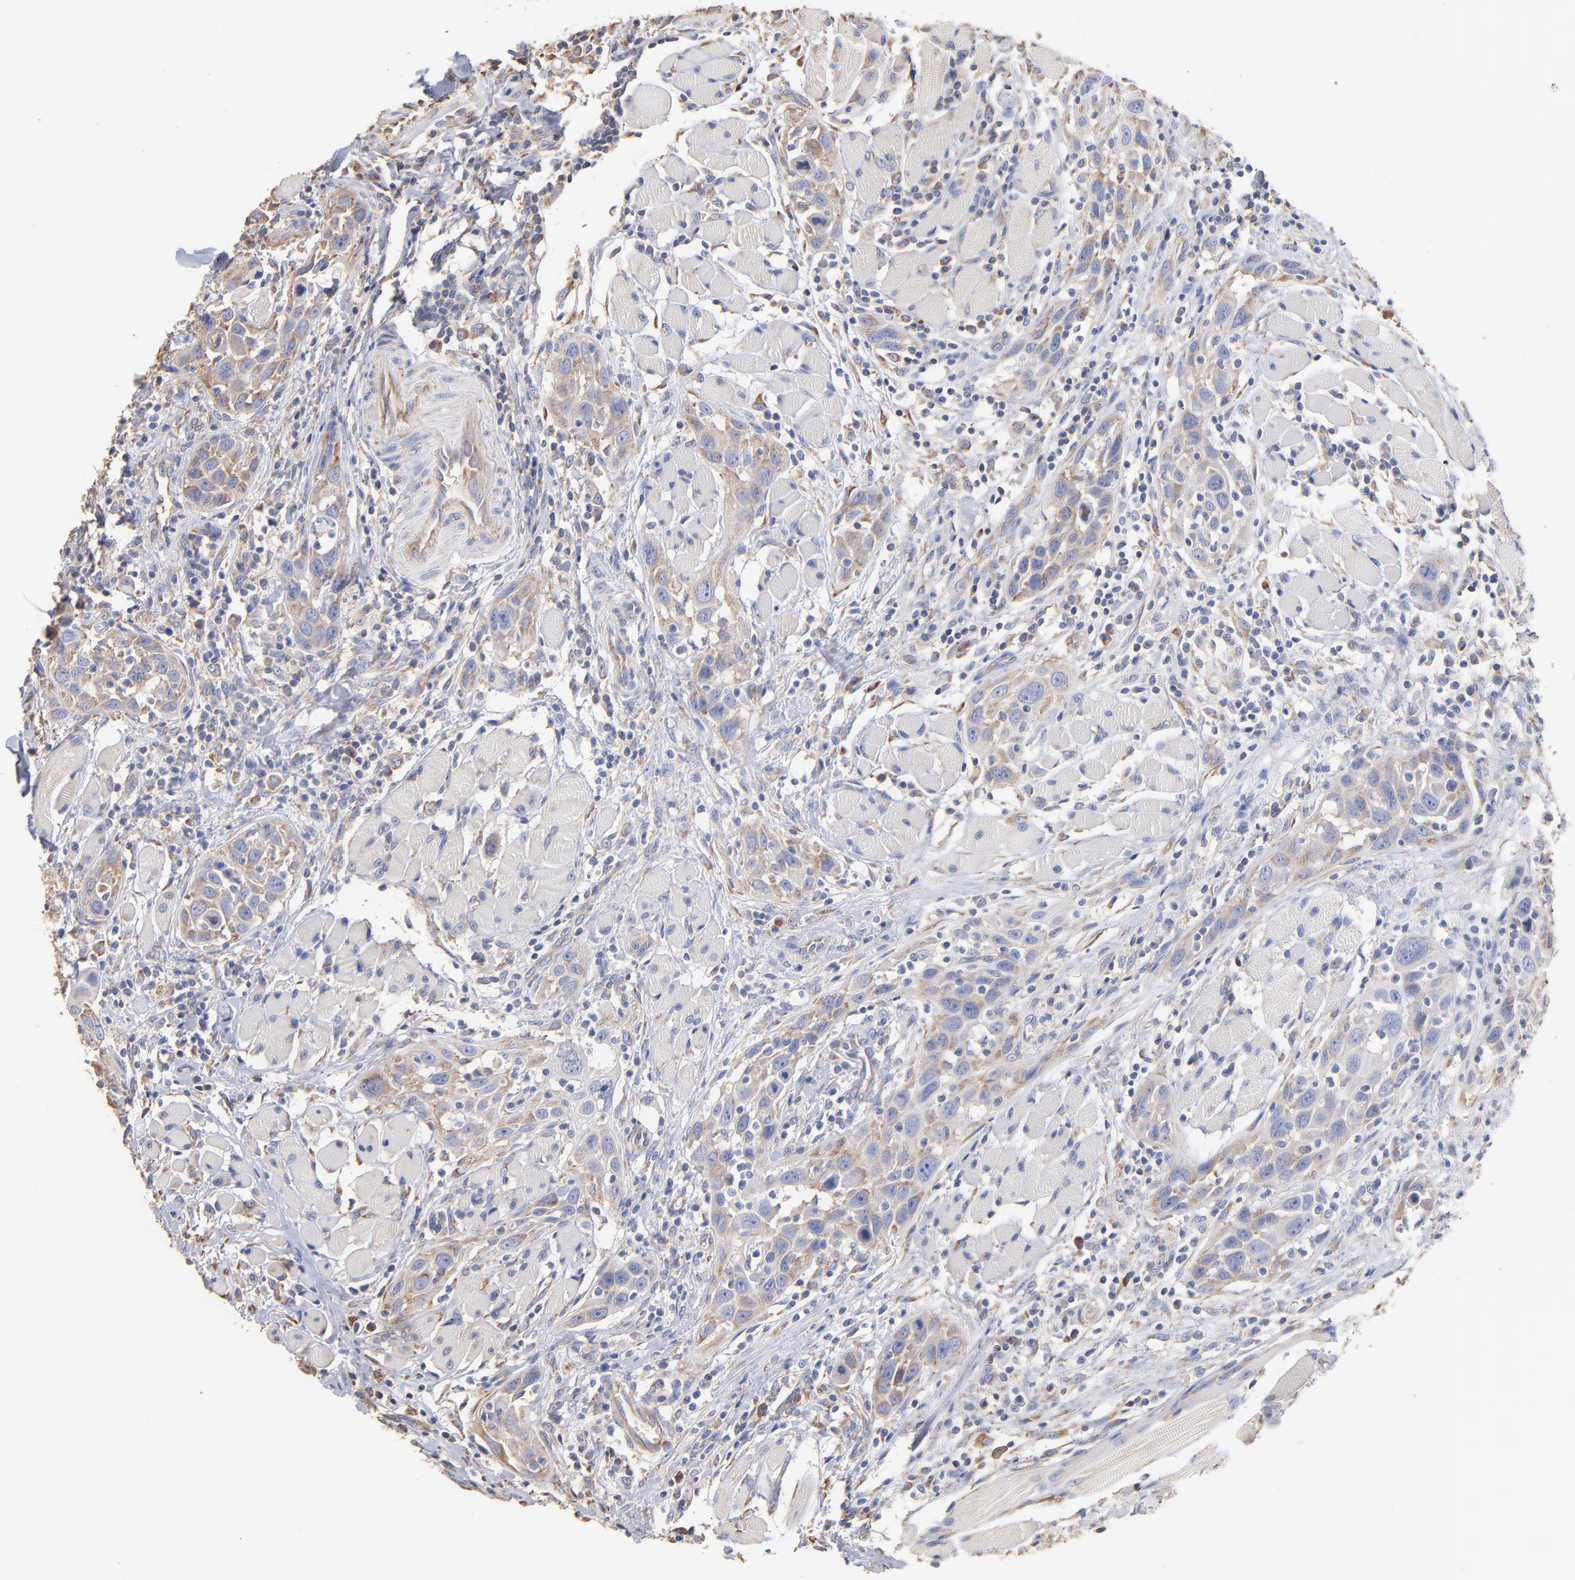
{"staining": {"intensity": "weak", "quantity": "<25%", "location": "cytoplasmic/membranous"}, "tissue": "head and neck cancer", "cell_type": "Tumor cells", "image_type": "cancer", "snomed": [{"axis": "morphology", "description": "Squamous cell carcinoma, NOS"}, {"axis": "topography", "description": "Oral tissue"}, {"axis": "topography", "description": "Head-Neck"}], "caption": "High magnification brightfield microscopy of head and neck squamous cell carcinoma stained with DAB (3,3'-diaminobenzidine) (brown) and counterstained with hematoxylin (blue): tumor cells show no significant positivity. The staining was performed using DAB to visualize the protein expression in brown, while the nuclei were stained in blue with hematoxylin (Magnification: 20x).", "gene": "RPL9", "patient": {"sex": "female", "age": 50}}